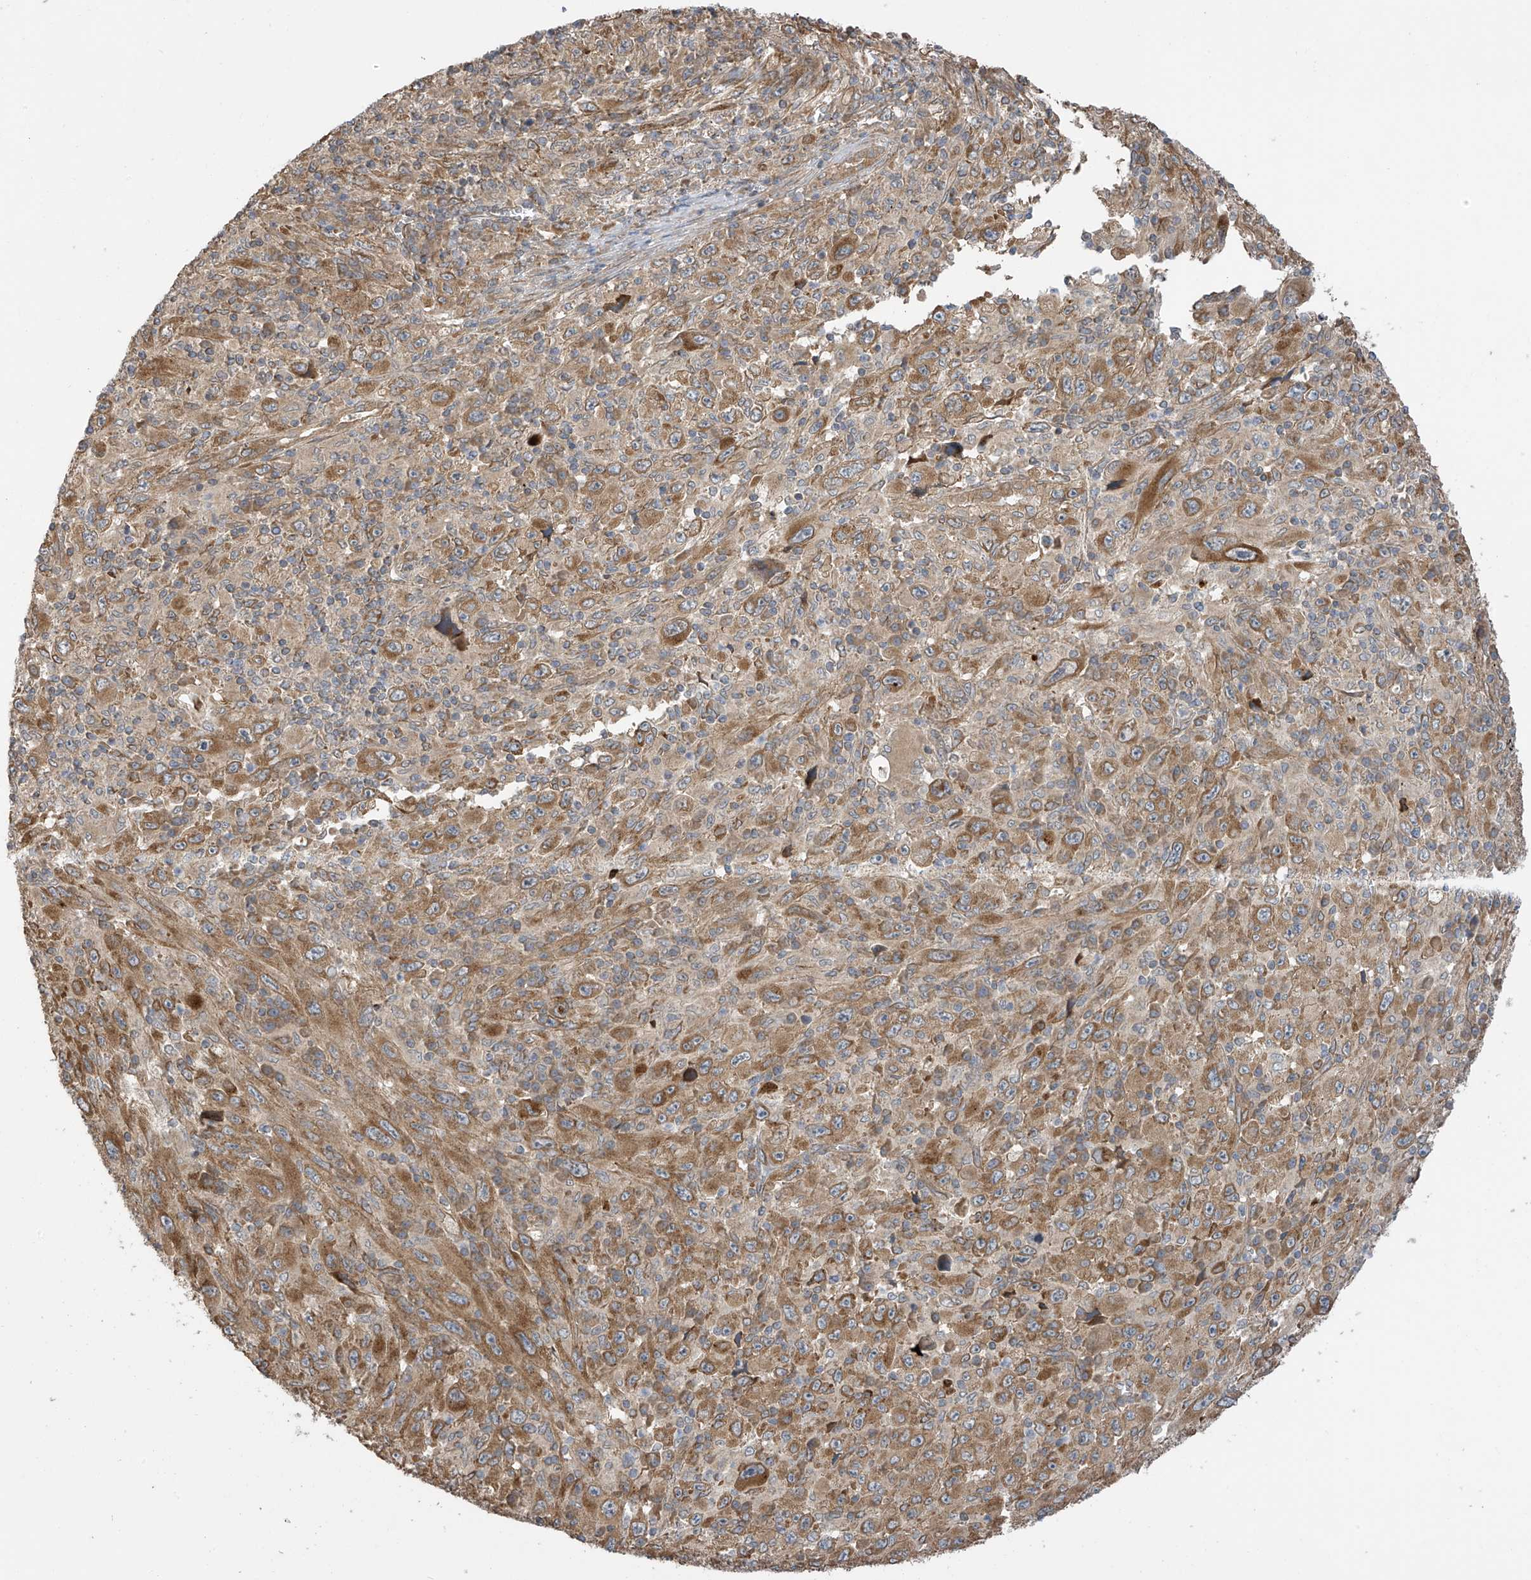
{"staining": {"intensity": "moderate", "quantity": ">75%", "location": "cytoplasmic/membranous"}, "tissue": "melanoma", "cell_type": "Tumor cells", "image_type": "cancer", "snomed": [{"axis": "morphology", "description": "Malignant melanoma, Metastatic site"}, {"axis": "topography", "description": "Skin"}], "caption": "Immunohistochemical staining of human malignant melanoma (metastatic site) displays medium levels of moderate cytoplasmic/membranous positivity in about >75% of tumor cells. The staining was performed using DAB (3,3'-diaminobenzidine), with brown indicating positive protein expression. Nuclei are stained blue with hematoxylin.", "gene": "PNPT1", "patient": {"sex": "female", "age": 56}}